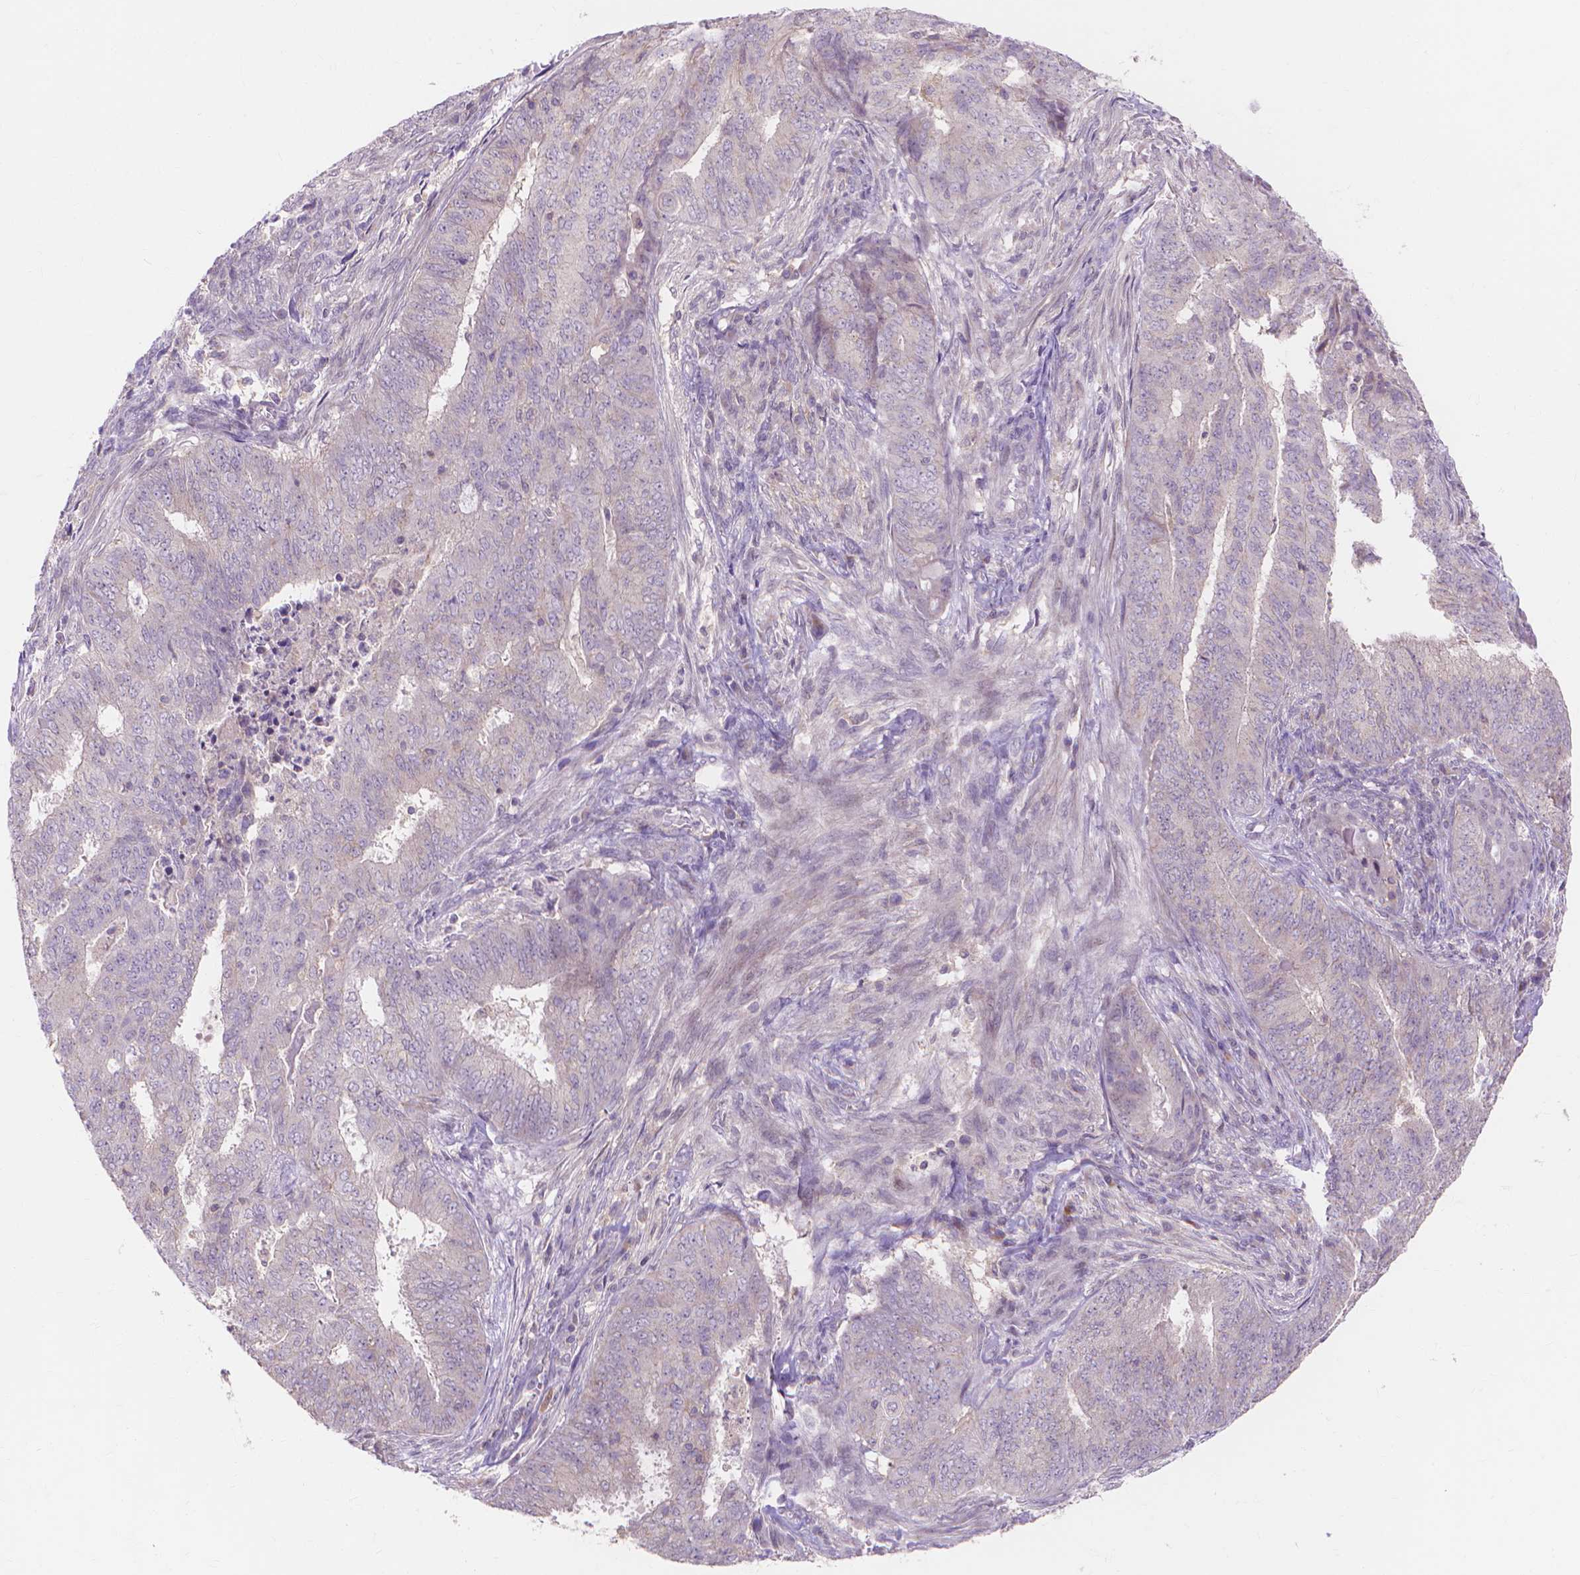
{"staining": {"intensity": "negative", "quantity": "none", "location": "none"}, "tissue": "endometrial cancer", "cell_type": "Tumor cells", "image_type": "cancer", "snomed": [{"axis": "morphology", "description": "Adenocarcinoma, NOS"}, {"axis": "topography", "description": "Endometrium"}], "caption": "Endometrial adenocarcinoma stained for a protein using immunohistochemistry (IHC) displays no staining tumor cells.", "gene": "PRDM13", "patient": {"sex": "female", "age": 62}}